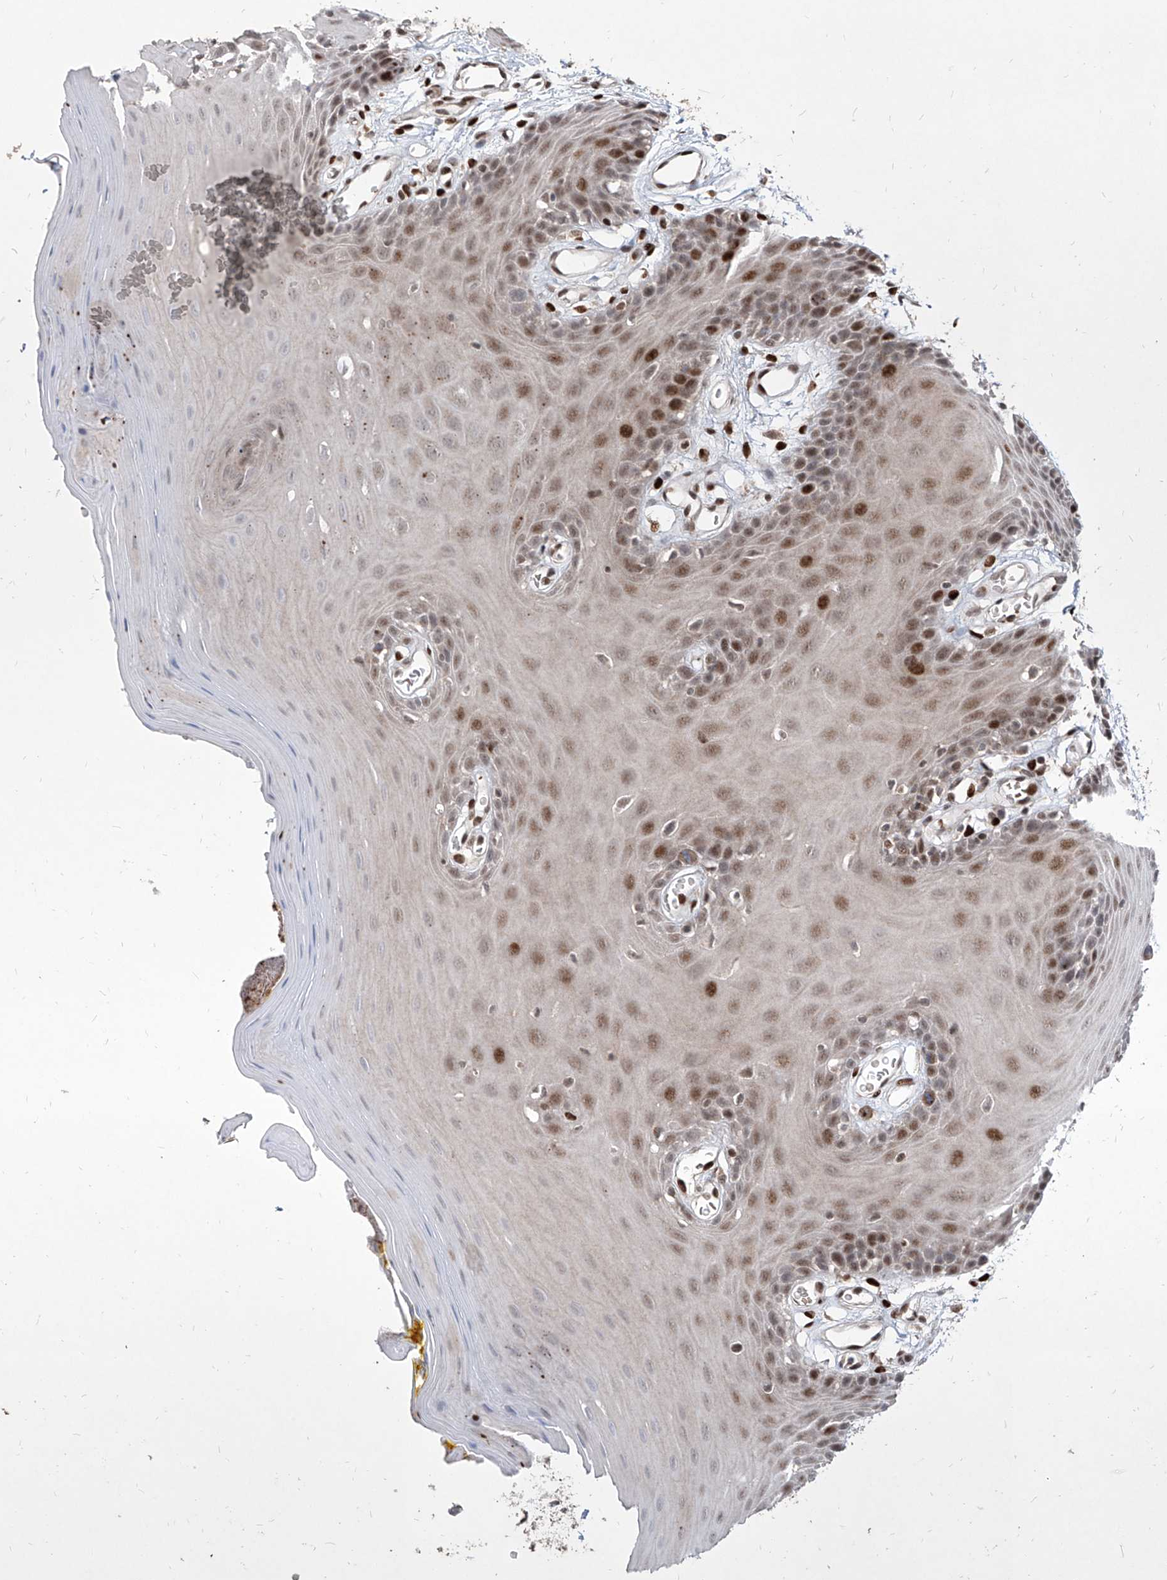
{"staining": {"intensity": "moderate", "quantity": "25%-75%", "location": "cytoplasmic/membranous,nuclear"}, "tissue": "oral mucosa", "cell_type": "Squamous epithelial cells", "image_type": "normal", "snomed": [{"axis": "morphology", "description": "Normal tissue, NOS"}, {"axis": "morphology", "description": "Squamous cell carcinoma, NOS"}, {"axis": "topography", "description": "Skeletal muscle"}, {"axis": "topography", "description": "Oral tissue"}, {"axis": "topography", "description": "Salivary gland"}, {"axis": "topography", "description": "Head-Neck"}], "caption": "IHC micrograph of normal oral mucosa stained for a protein (brown), which exhibits medium levels of moderate cytoplasmic/membranous,nuclear staining in about 25%-75% of squamous epithelial cells.", "gene": "IRF2", "patient": {"sex": "male", "age": 54}}